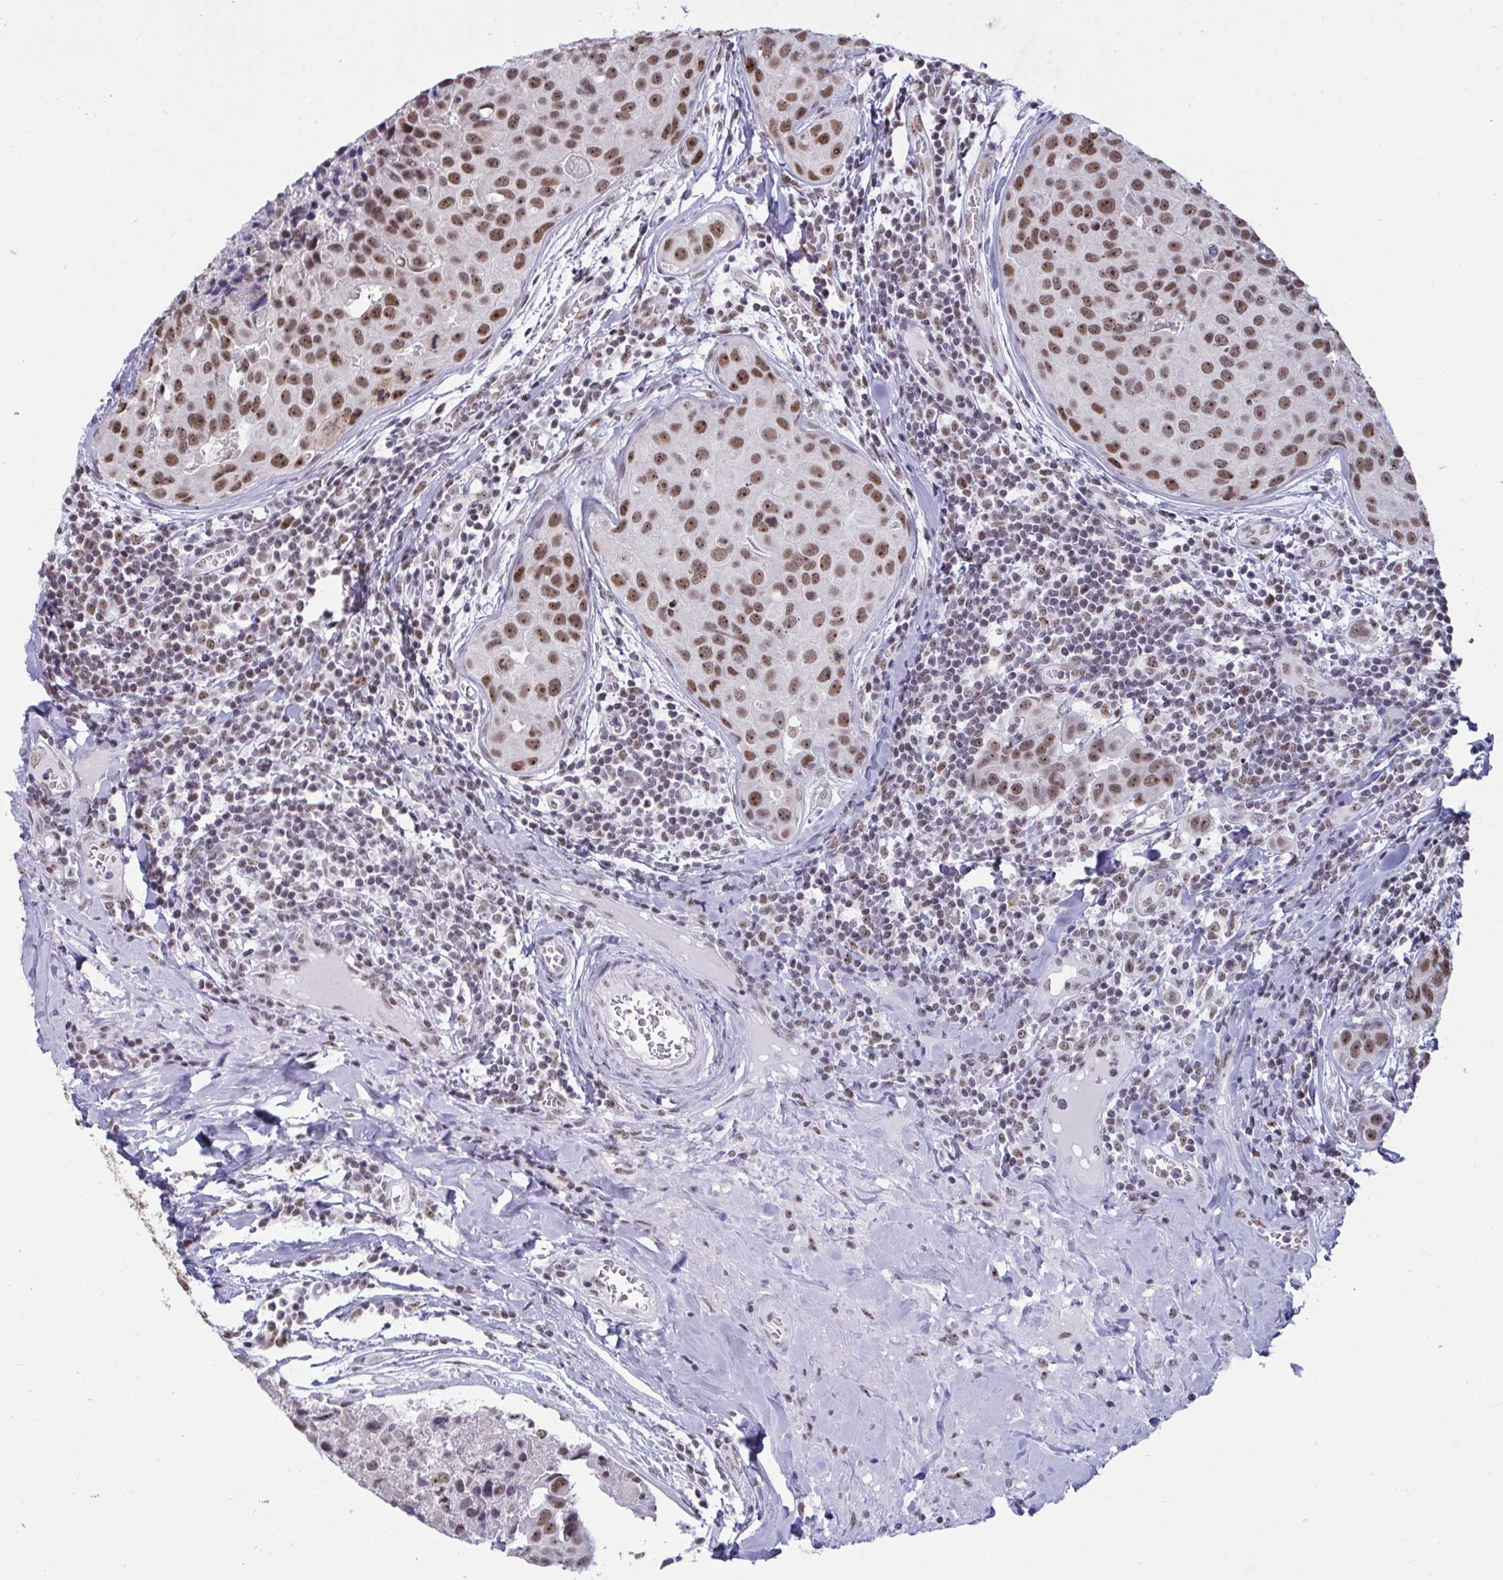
{"staining": {"intensity": "moderate", "quantity": ">75%", "location": "nuclear"}, "tissue": "breast cancer", "cell_type": "Tumor cells", "image_type": "cancer", "snomed": [{"axis": "morphology", "description": "Duct carcinoma"}, {"axis": "topography", "description": "Breast"}], "caption": "The micrograph displays a brown stain indicating the presence of a protein in the nuclear of tumor cells in breast cancer. The staining is performed using DAB brown chromogen to label protein expression. The nuclei are counter-stained blue using hematoxylin.", "gene": "SUPT16H", "patient": {"sex": "female", "age": 24}}